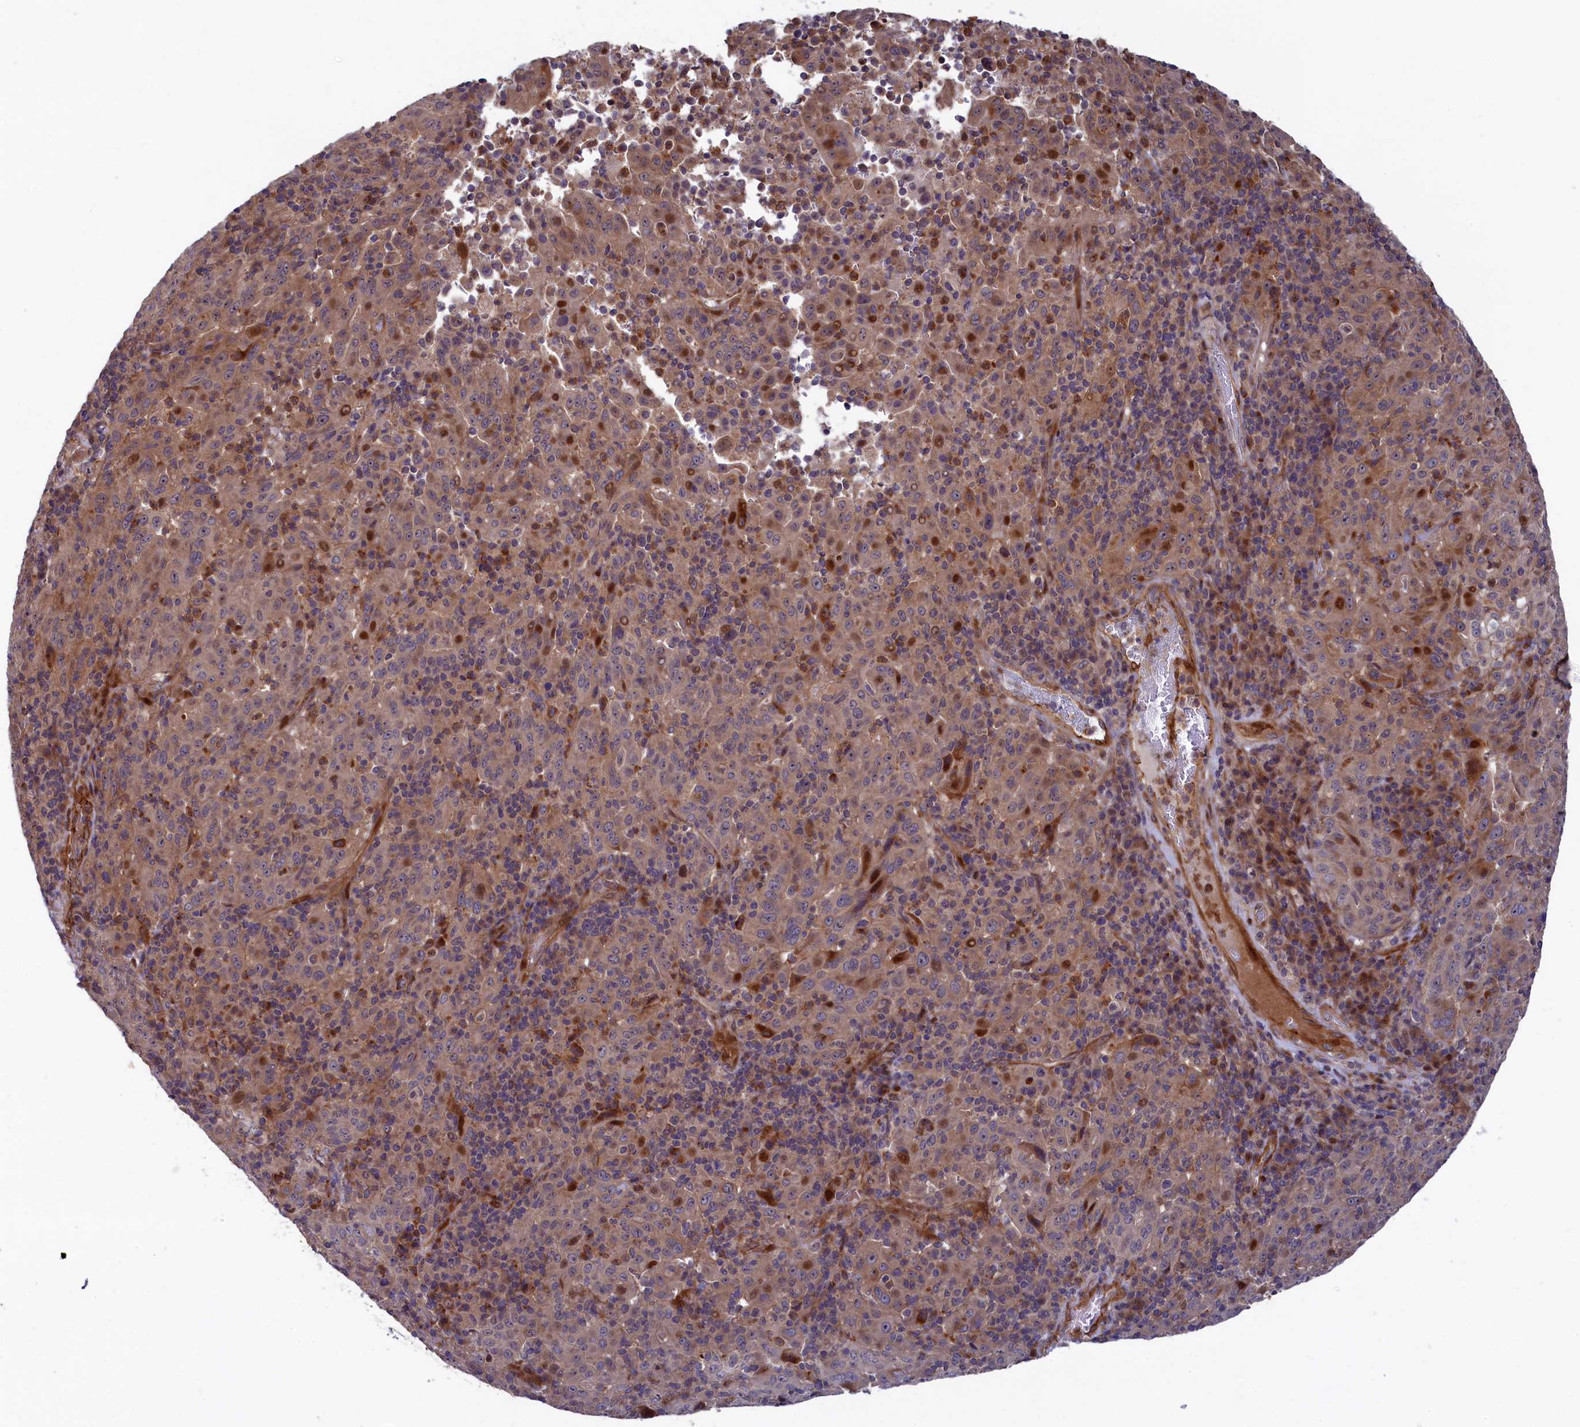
{"staining": {"intensity": "moderate", "quantity": "25%-75%", "location": "cytoplasmic/membranous"}, "tissue": "pancreatic cancer", "cell_type": "Tumor cells", "image_type": "cancer", "snomed": [{"axis": "morphology", "description": "Adenocarcinoma, NOS"}, {"axis": "topography", "description": "Pancreas"}], "caption": "Immunohistochemistry (DAB) staining of human pancreatic cancer reveals moderate cytoplasmic/membranous protein expression in about 25%-75% of tumor cells.", "gene": "PIK3C3", "patient": {"sex": "male", "age": 63}}